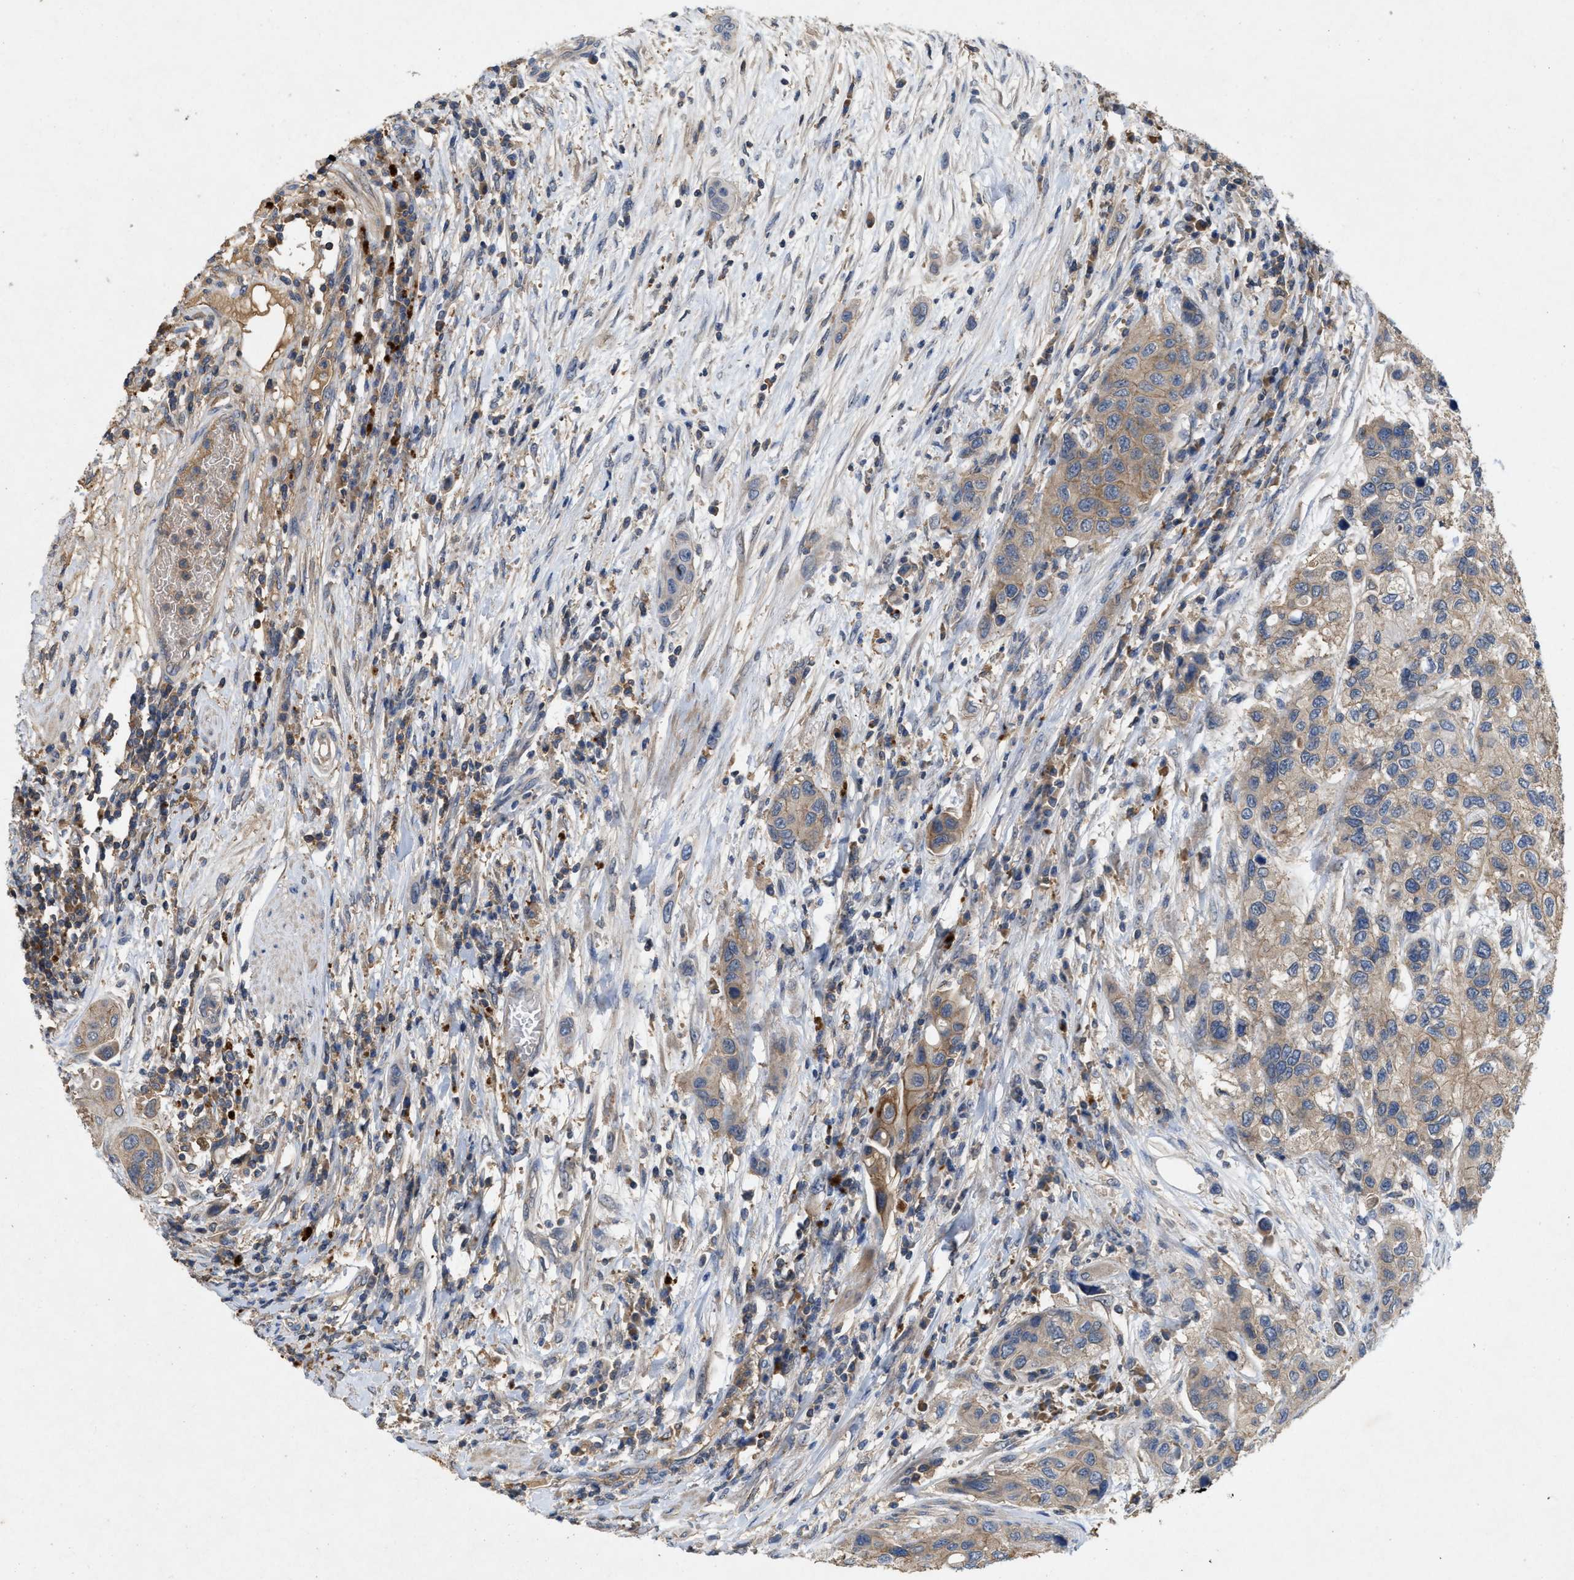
{"staining": {"intensity": "weak", "quantity": ">75%", "location": "cytoplasmic/membranous"}, "tissue": "urothelial cancer", "cell_type": "Tumor cells", "image_type": "cancer", "snomed": [{"axis": "morphology", "description": "Urothelial carcinoma, High grade"}, {"axis": "topography", "description": "Urinary bladder"}], "caption": "This is an image of immunohistochemistry staining of urothelial cancer, which shows weak staining in the cytoplasmic/membranous of tumor cells.", "gene": "LPAR2", "patient": {"sex": "female", "age": 56}}